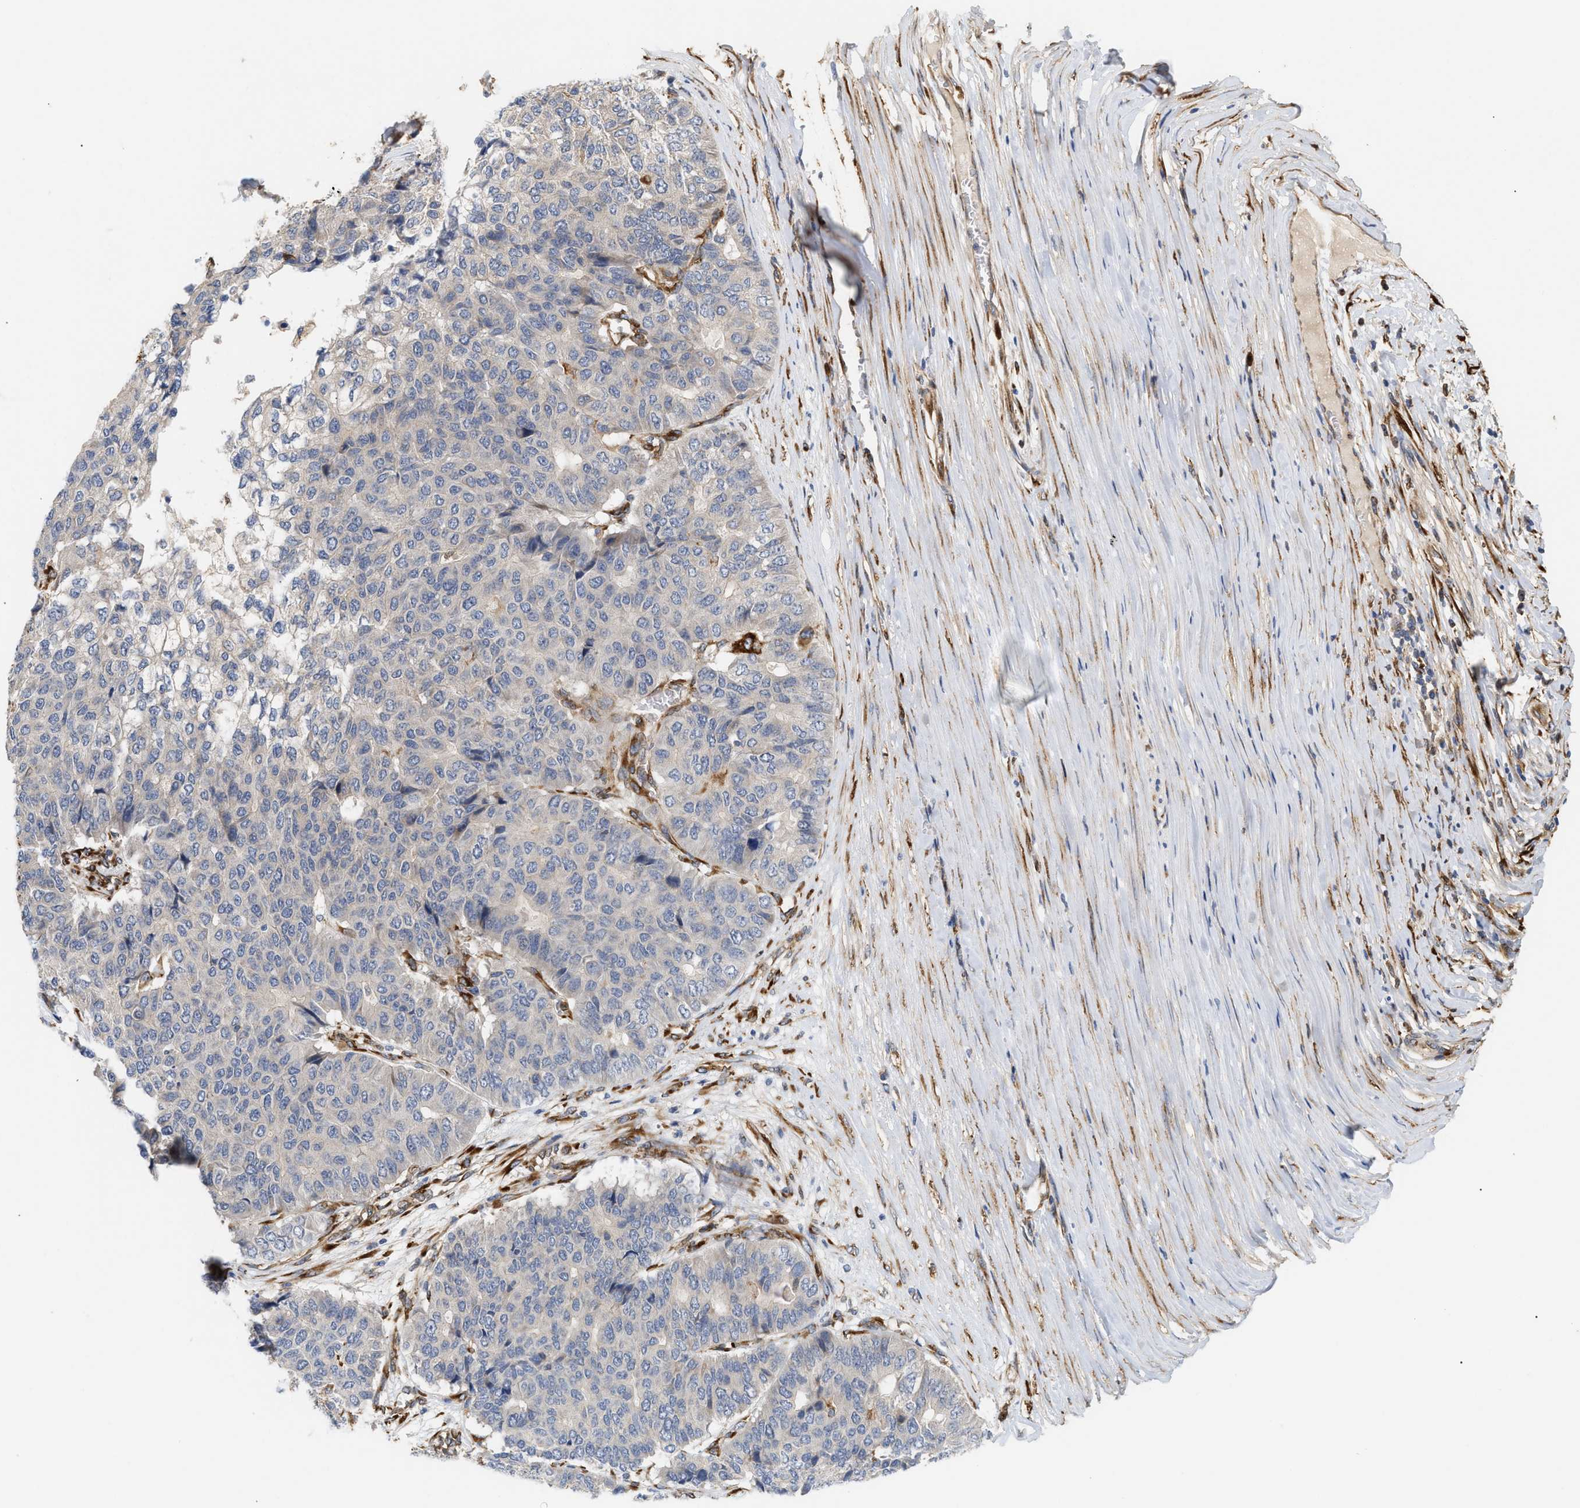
{"staining": {"intensity": "negative", "quantity": "none", "location": "none"}, "tissue": "pancreatic cancer", "cell_type": "Tumor cells", "image_type": "cancer", "snomed": [{"axis": "morphology", "description": "Adenocarcinoma, NOS"}, {"axis": "topography", "description": "Pancreas"}], "caption": "A photomicrograph of human pancreatic cancer (adenocarcinoma) is negative for staining in tumor cells. Brightfield microscopy of immunohistochemistry (IHC) stained with DAB (3,3'-diaminobenzidine) (brown) and hematoxylin (blue), captured at high magnification.", "gene": "PLCD1", "patient": {"sex": "male", "age": 50}}